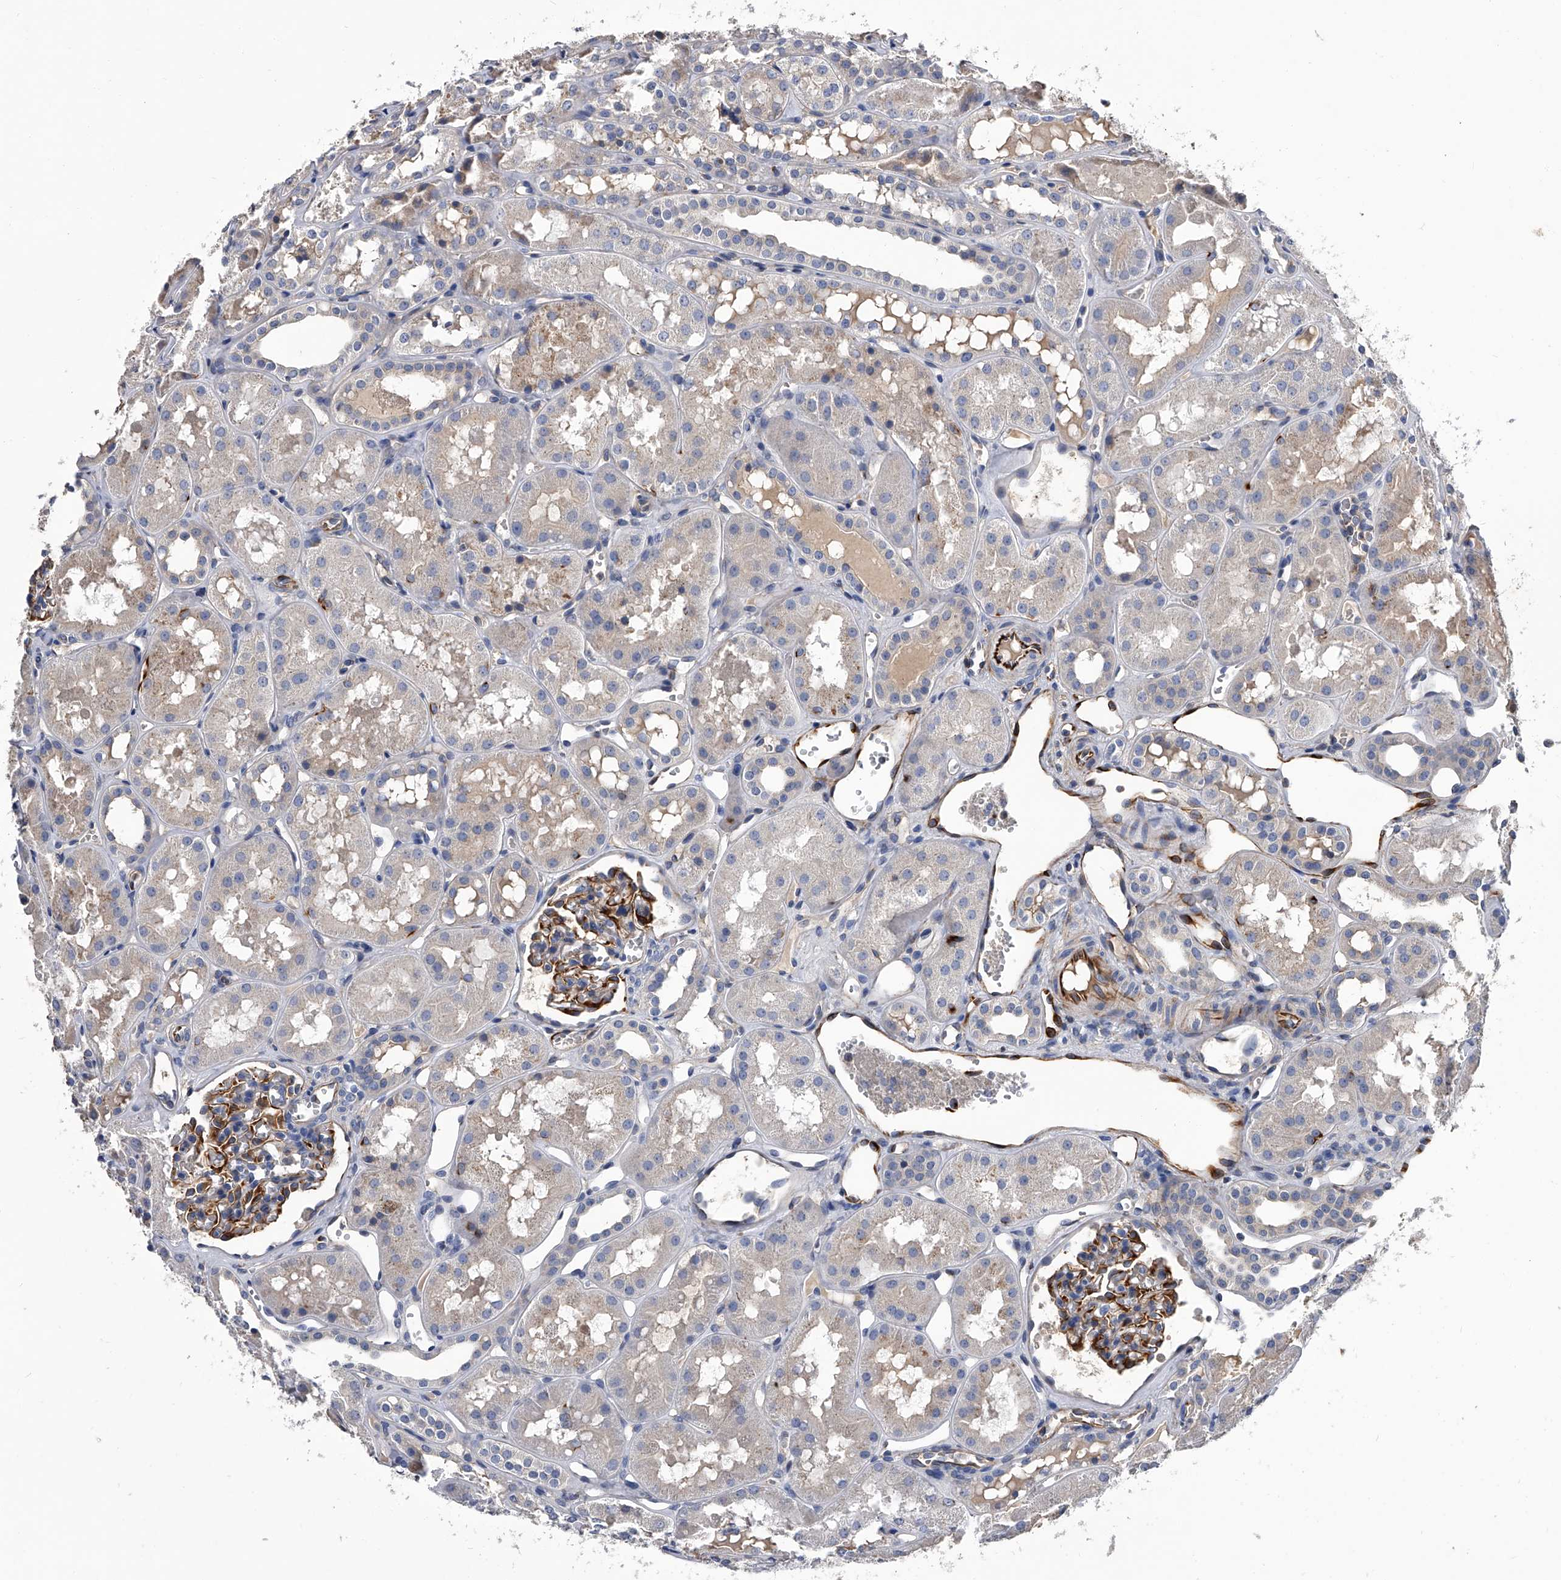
{"staining": {"intensity": "strong", "quantity": "25%-75%", "location": "cytoplasmic/membranous"}, "tissue": "kidney", "cell_type": "Cells in glomeruli", "image_type": "normal", "snomed": [{"axis": "morphology", "description": "Normal tissue, NOS"}, {"axis": "topography", "description": "Kidney"}], "caption": "A brown stain labels strong cytoplasmic/membranous positivity of a protein in cells in glomeruli of benign human kidney. The protein of interest is stained brown, and the nuclei are stained in blue (DAB IHC with brightfield microscopy, high magnification).", "gene": "EFCAB7", "patient": {"sex": "male", "age": 16}}